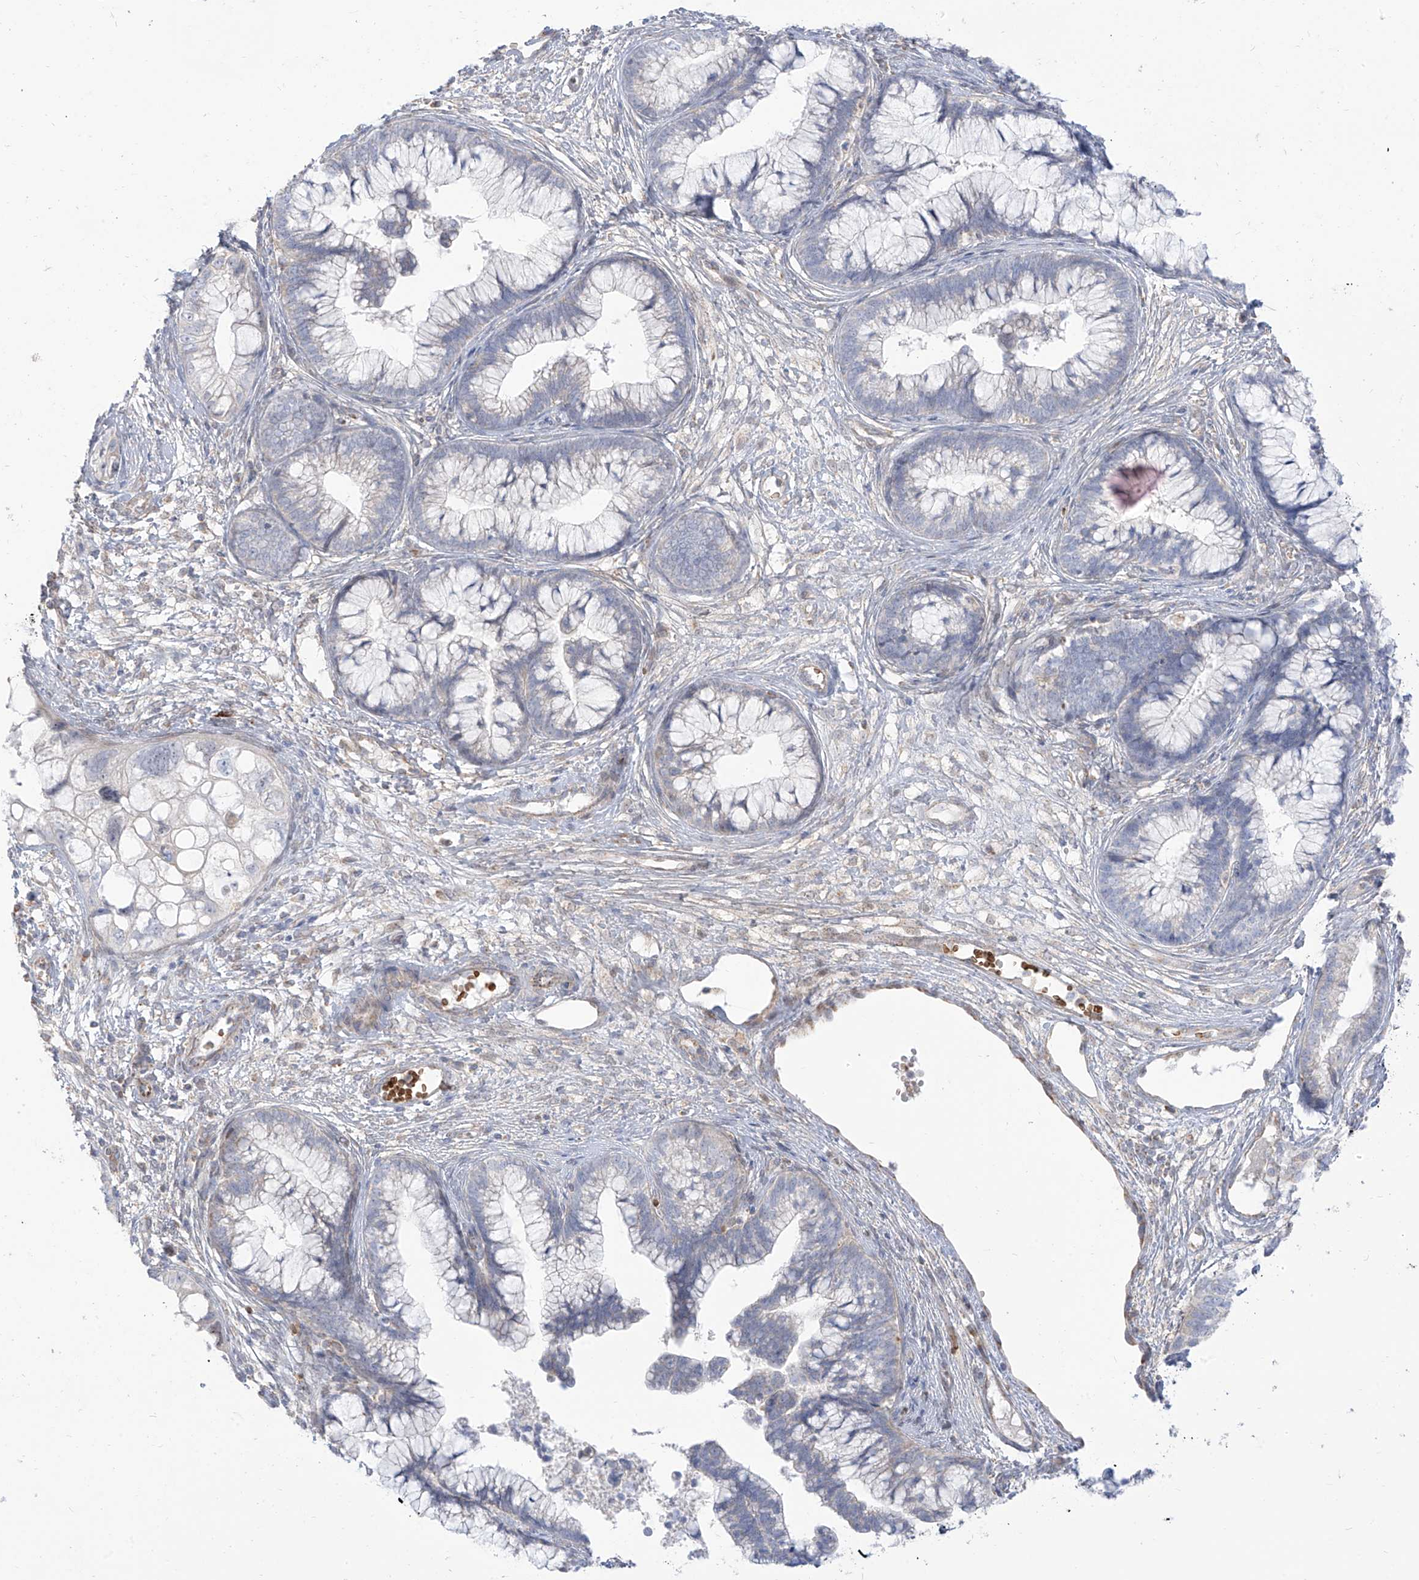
{"staining": {"intensity": "negative", "quantity": "none", "location": "none"}, "tissue": "cervical cancer", "cell_type": "Tumor cells", "image_type": "cancer", "snomed": [{"axis": "morphology", "description": "Adenocarcinoma, NOS"}, {"axis": "topography", "description": "Cervix"}], "caption": "A photomicrograph of human adenocarcinoma (cervical) is negative for staining in tumor cells.", "gene": "ARHGEF40", "patient": {"sex": "female", "age": 44}}